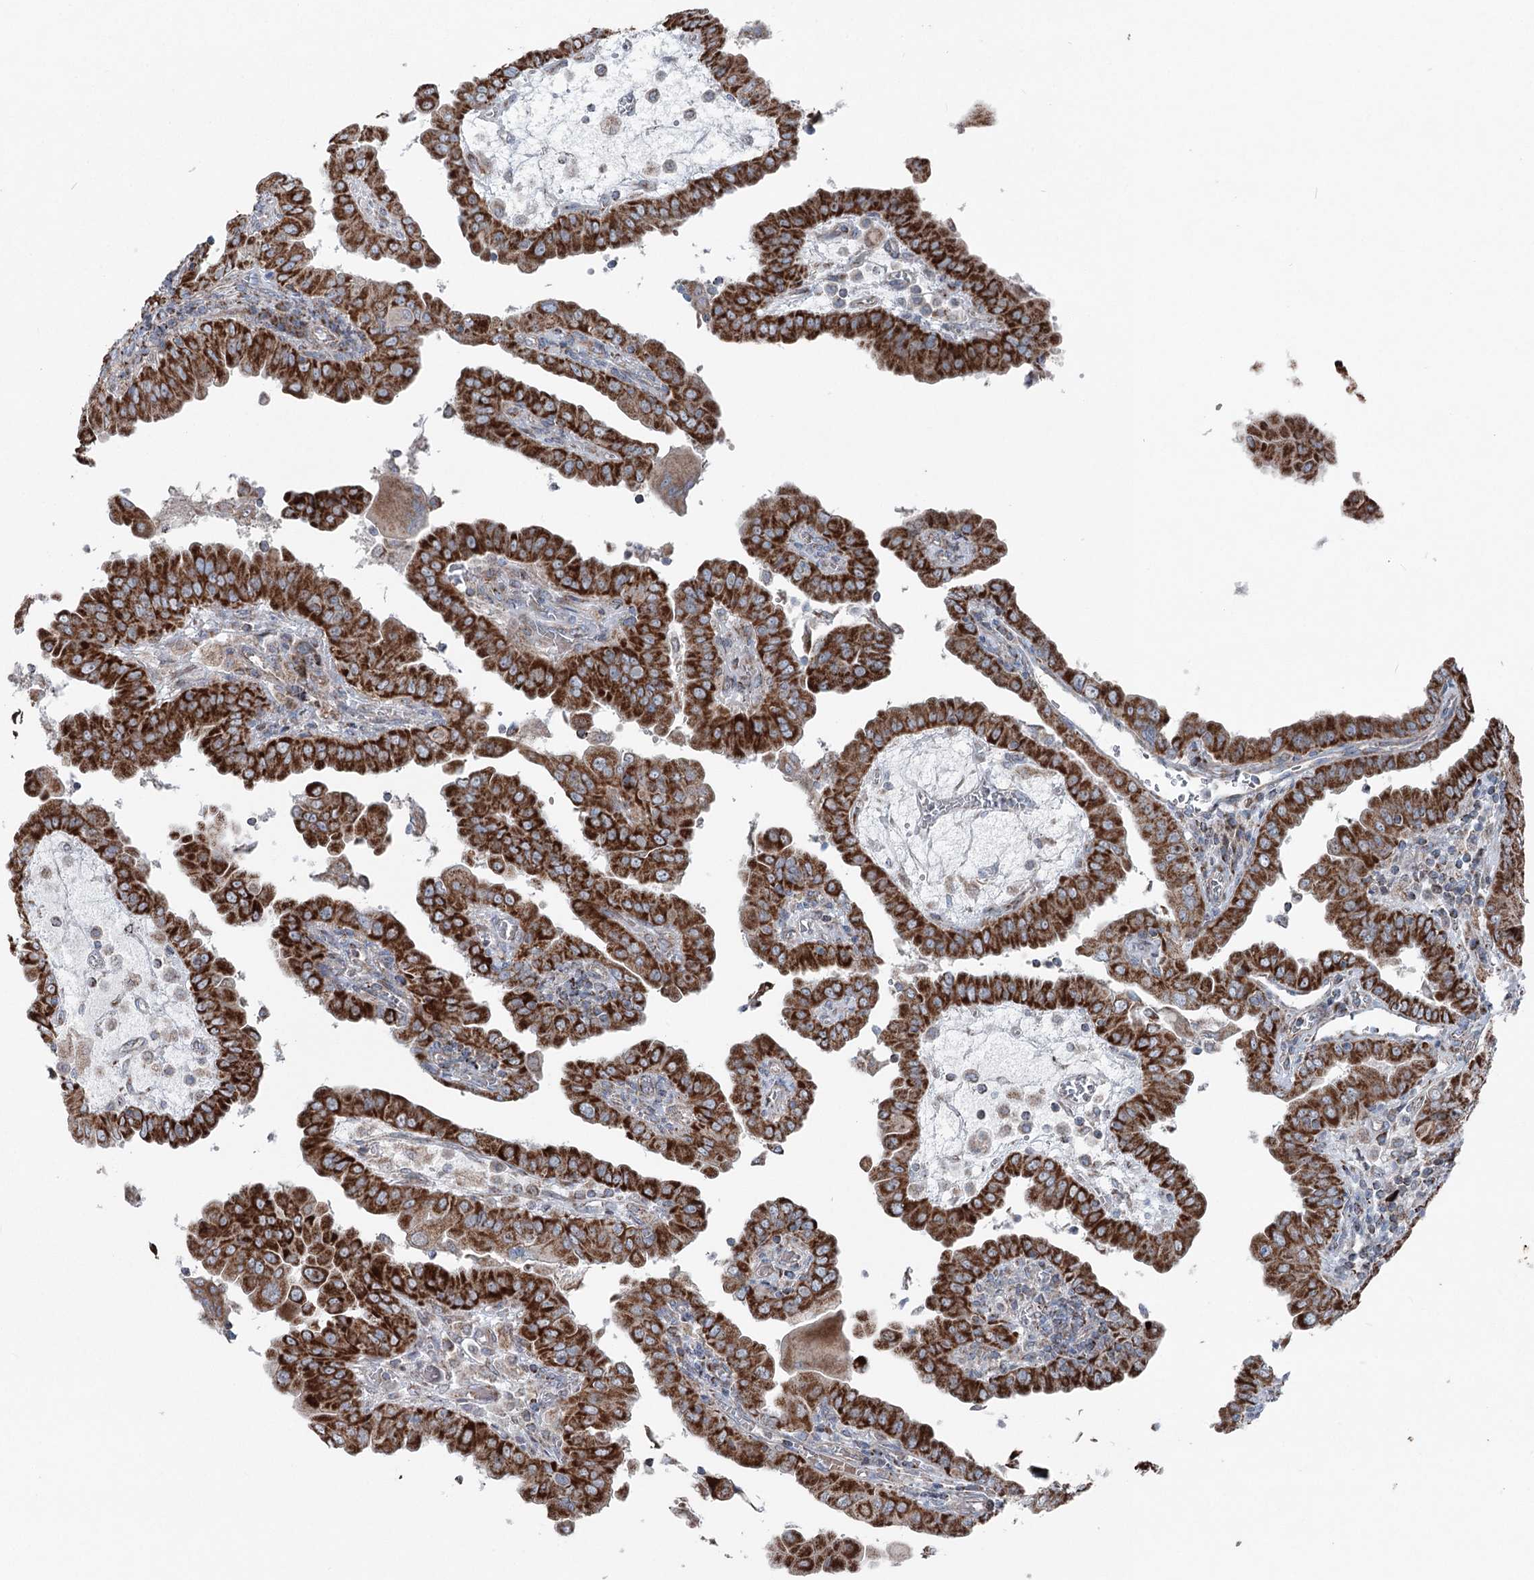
{"staining": {"intensity": "strong", "quantity": ">75%", "location": "cytoplasmic/membranous"}, "tissue": "thyroid cancer", "cell_type": "Tumor cells", "image_type": "cancer", "snomed": [{"axis": "morphology", "description": "Papillary adenocarcinoma, NOS"}, {"axis": "topography", "description": "Thyroid gland"}], "caption": "Human thyroid cancer (papillary adenocarcinoma) stained with a brown dye shows strong cytoplasmic/membranous positive positivity in approximately >75% of tumor cells.", "gene": "UCN3", "patient": {"sex": "male", "age": 33}}